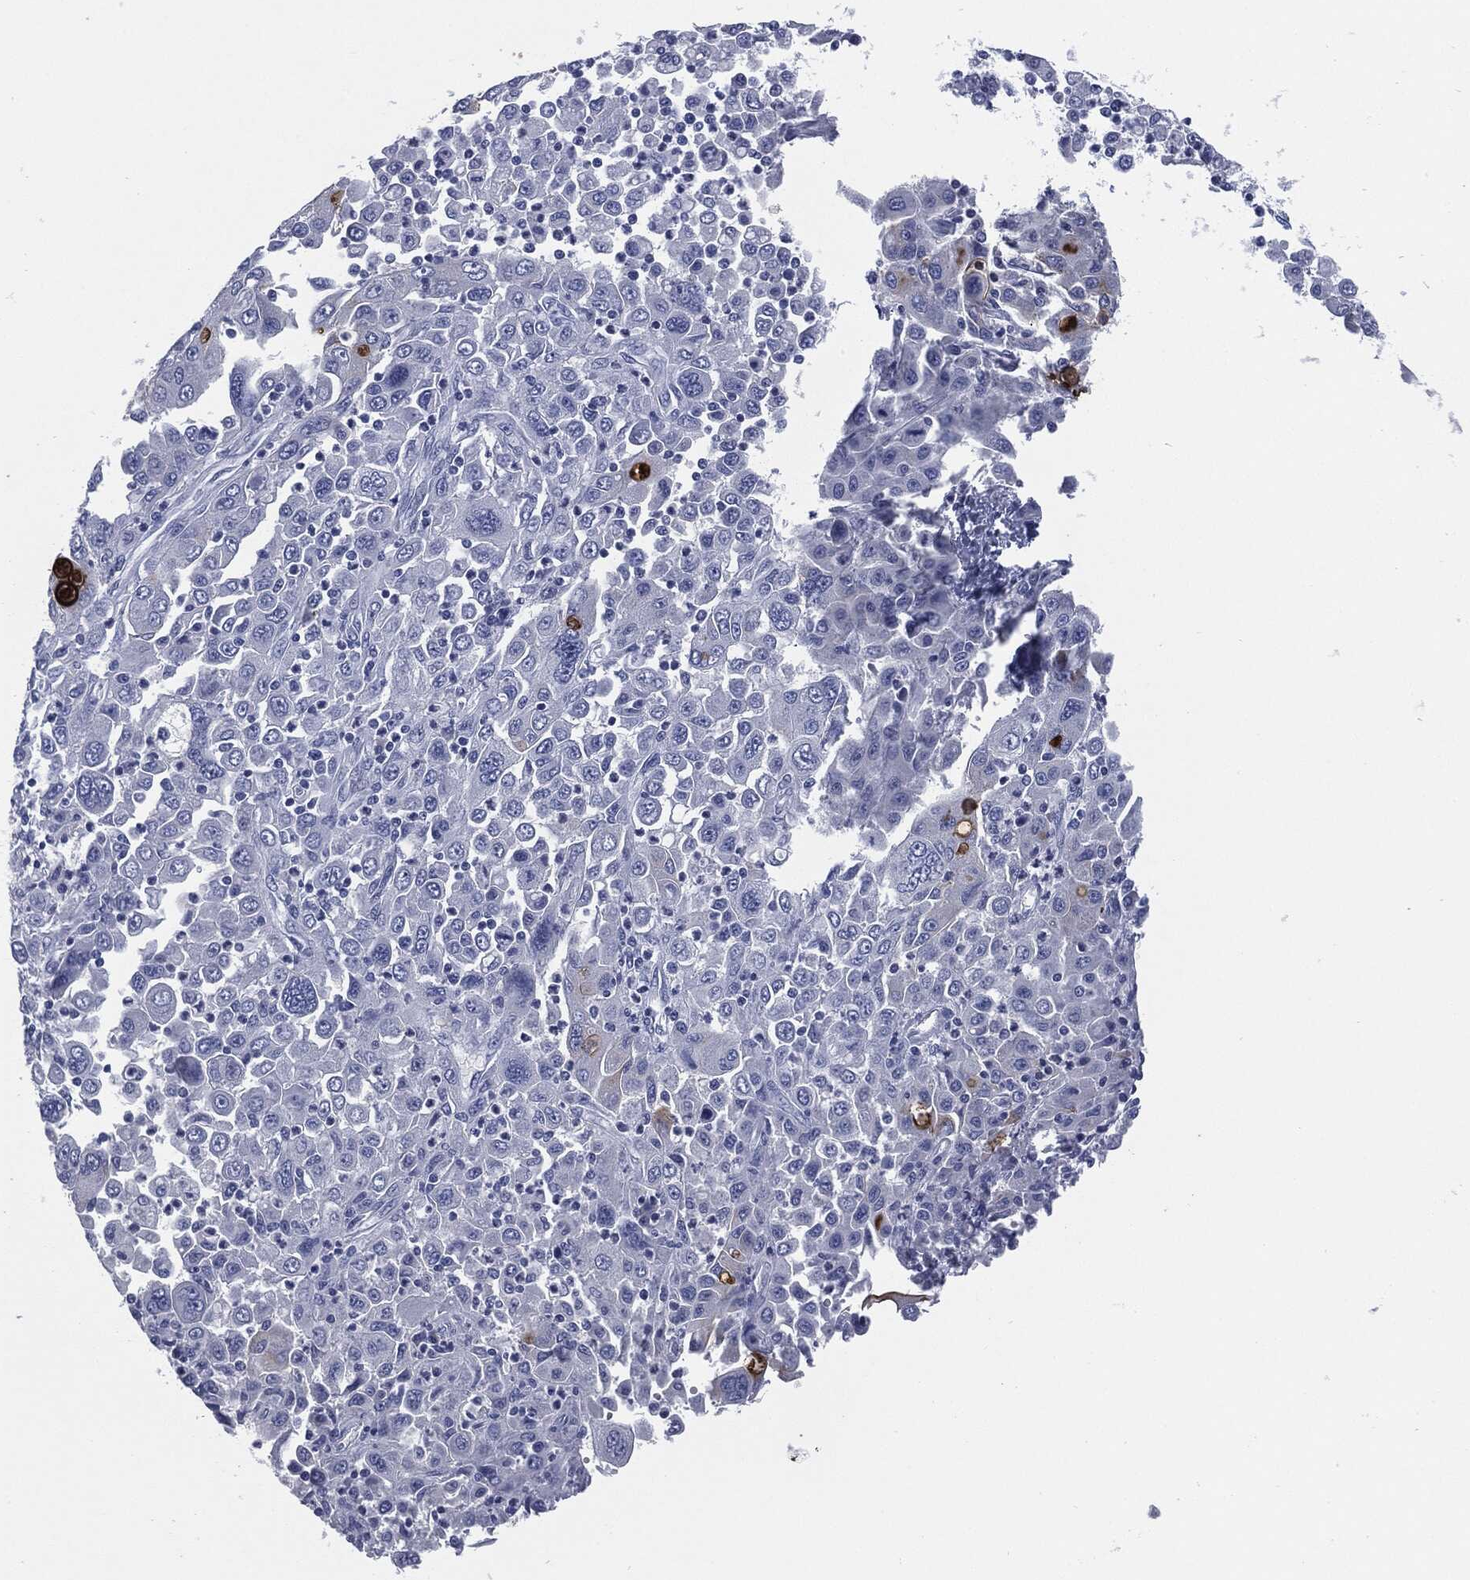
{"staining": {"intensity": "moderate", "quantity": "<25%", "location": "cytoplasmic/membranous"}, "tissue": "stomach cancer", "cell_type": "Tumor cells", "image_type": "cancer", "snomed": [{"axis": "morphology", "description": "Adenocarcinoma, NOS"}, {"axis": "topography", "description": "Stomach"}], "caption": "Stomach cancer tissue displays moderate cytoplasmic/membranous positivity in approximately <25% of tumor cells", "gene": "MUC16", "patient": {"sex": "male", "age": 56}}